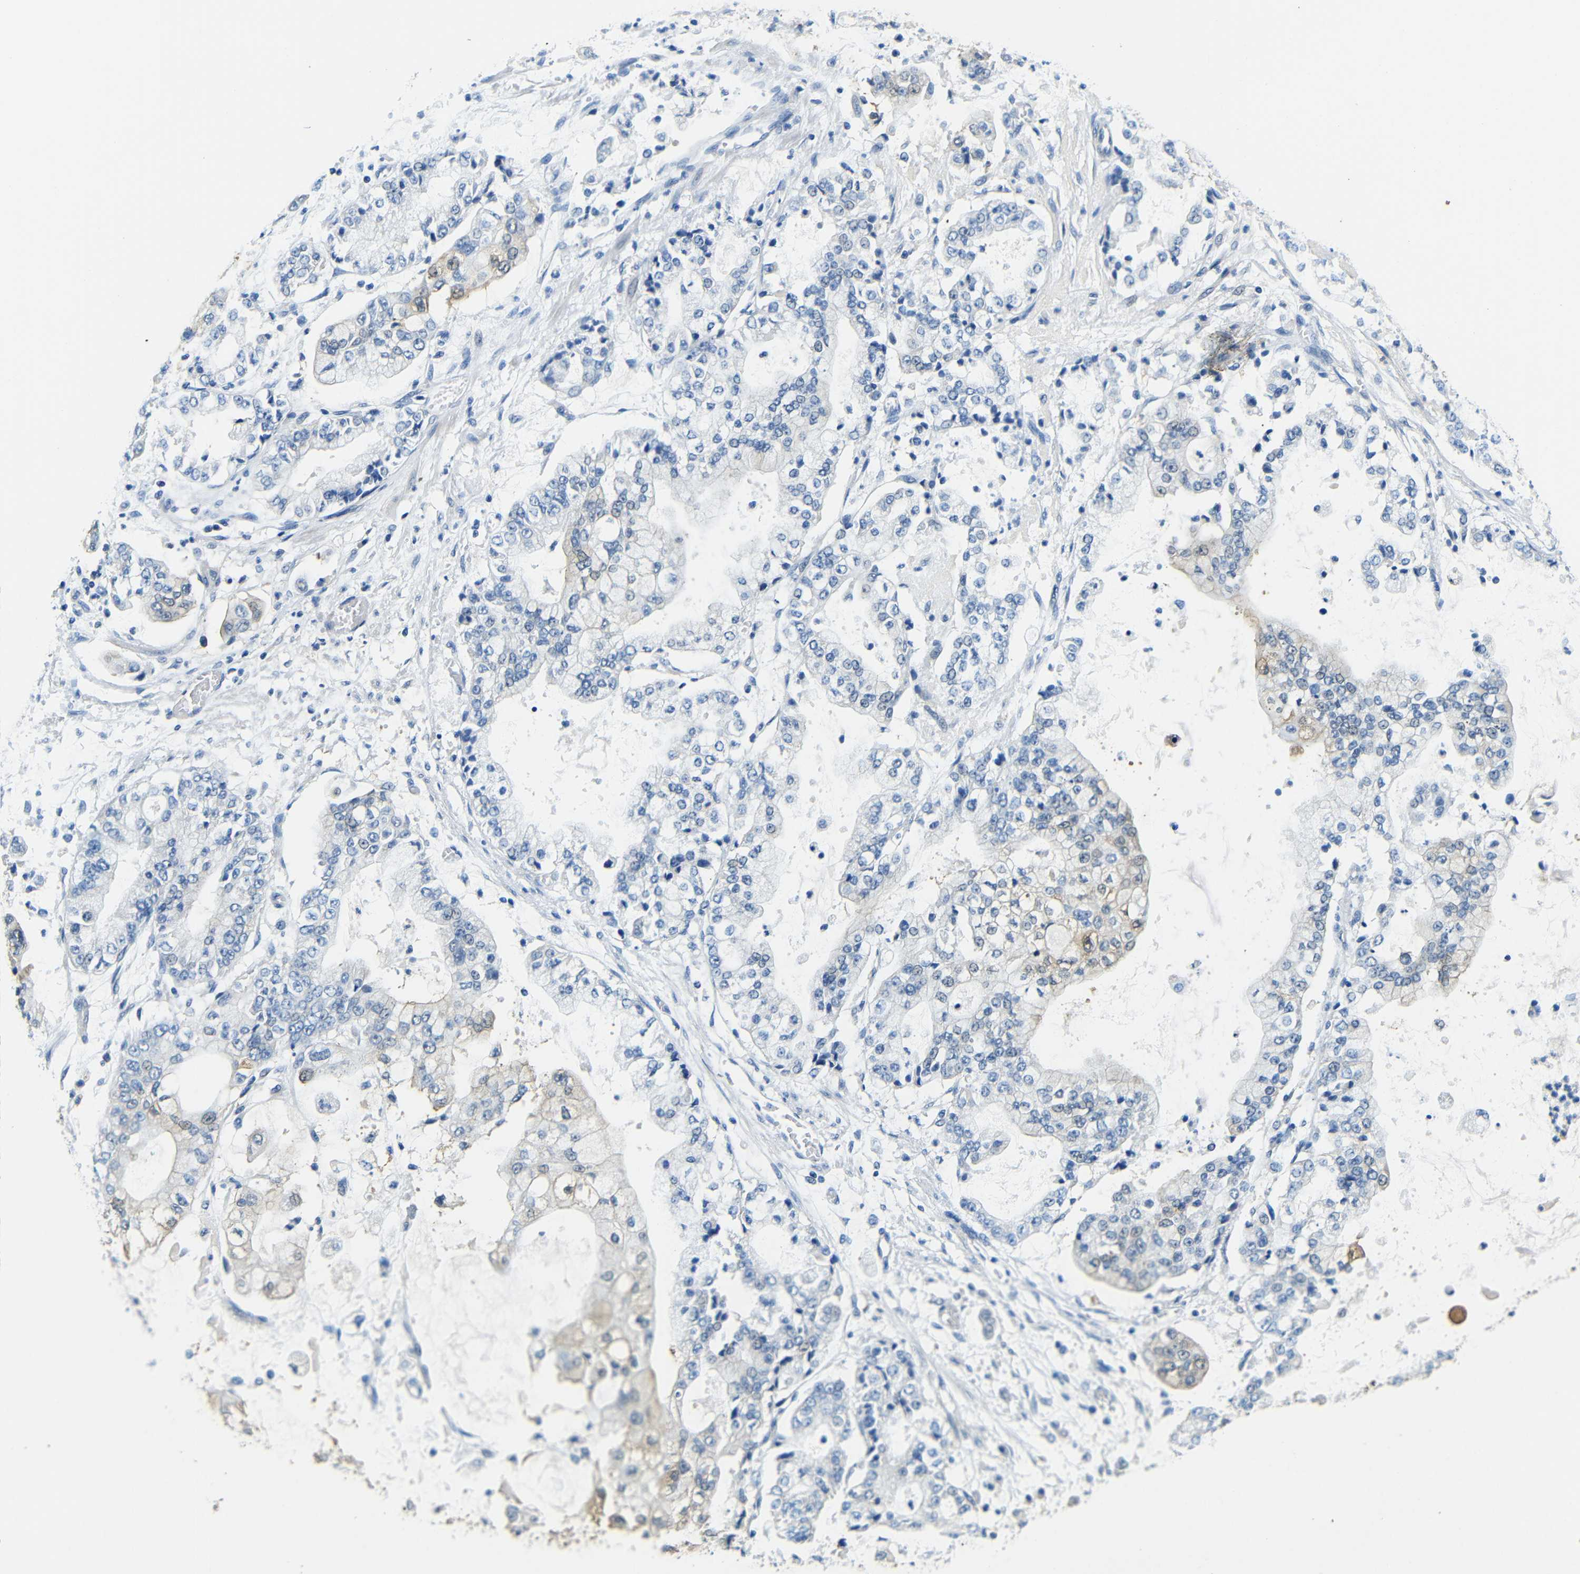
{"staining": {"intensity": "negative", "quantity": "none", "location": "none"}, "tissue": "stomach cancer", "cell_type": "Tumor cells", "image_type": "cancer", "snomed": [{"axis": "morphology", "description": "Adenocarcinoma, NOS"}, {"axis": "topography", "description": "Stomach"}], "caption": "IHC of stomach adenocarcinoma shows no expression in tumor cells.", "gene": "FMO5", "patient": {"sex": "male", "age": 76}}